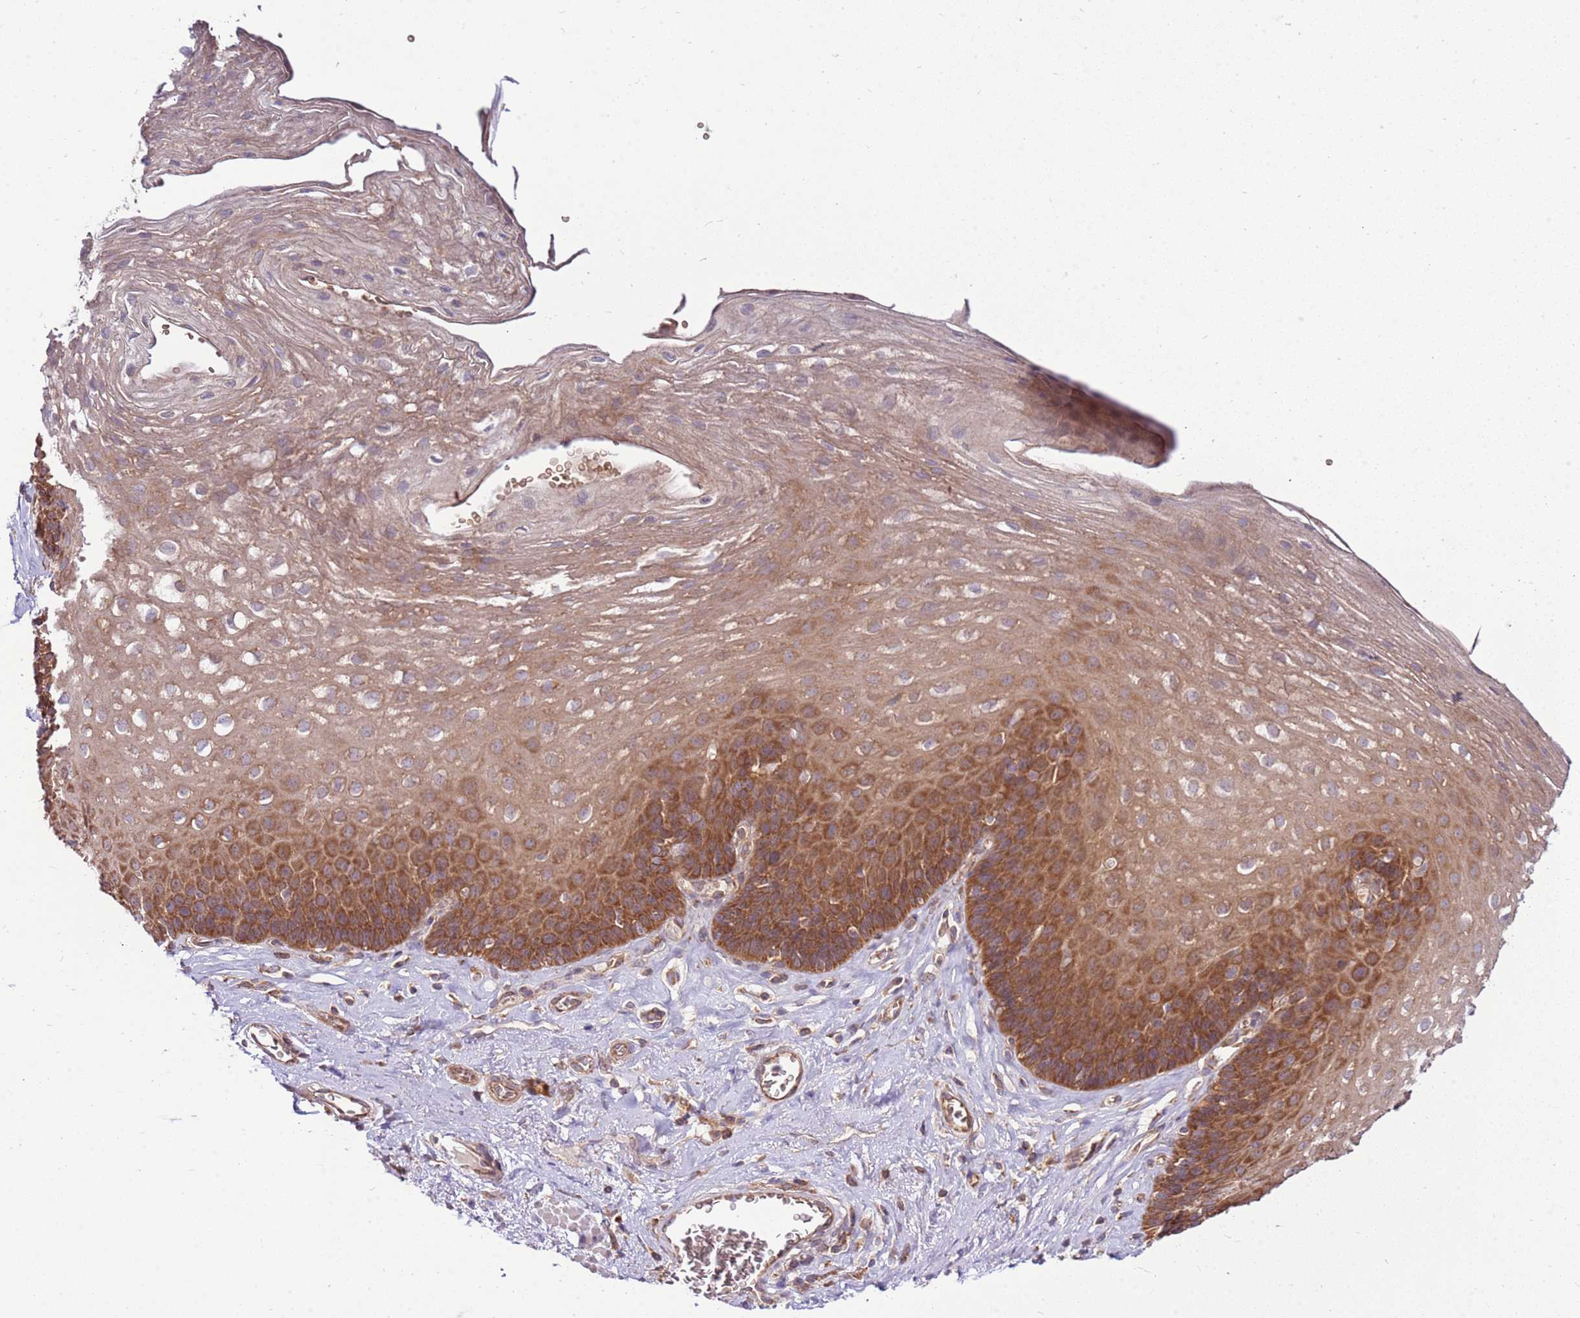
{"staining": {"intensity": "strong", "quantity": ">75%", "location": "cytoplasmic/membranous"}, "tissue": "esophagus", "cell_type": "Squamous epithelial cells", "image_type": "normal", "snomed": [{"axis": "morphology", "description": "Normal tissue, NOS"}, {"axis": "topography", "description": "Esophagus"}], "caption": "Squamous epithelial cells display high levels of strong cytoplasmic/membranous staining in approximately >75% of cells in normal human esophagus. (IHC, brightfield microscopy, high magnification).", "gene": "SLC44A5", "patient": {"sex": "female", "age": 66}}